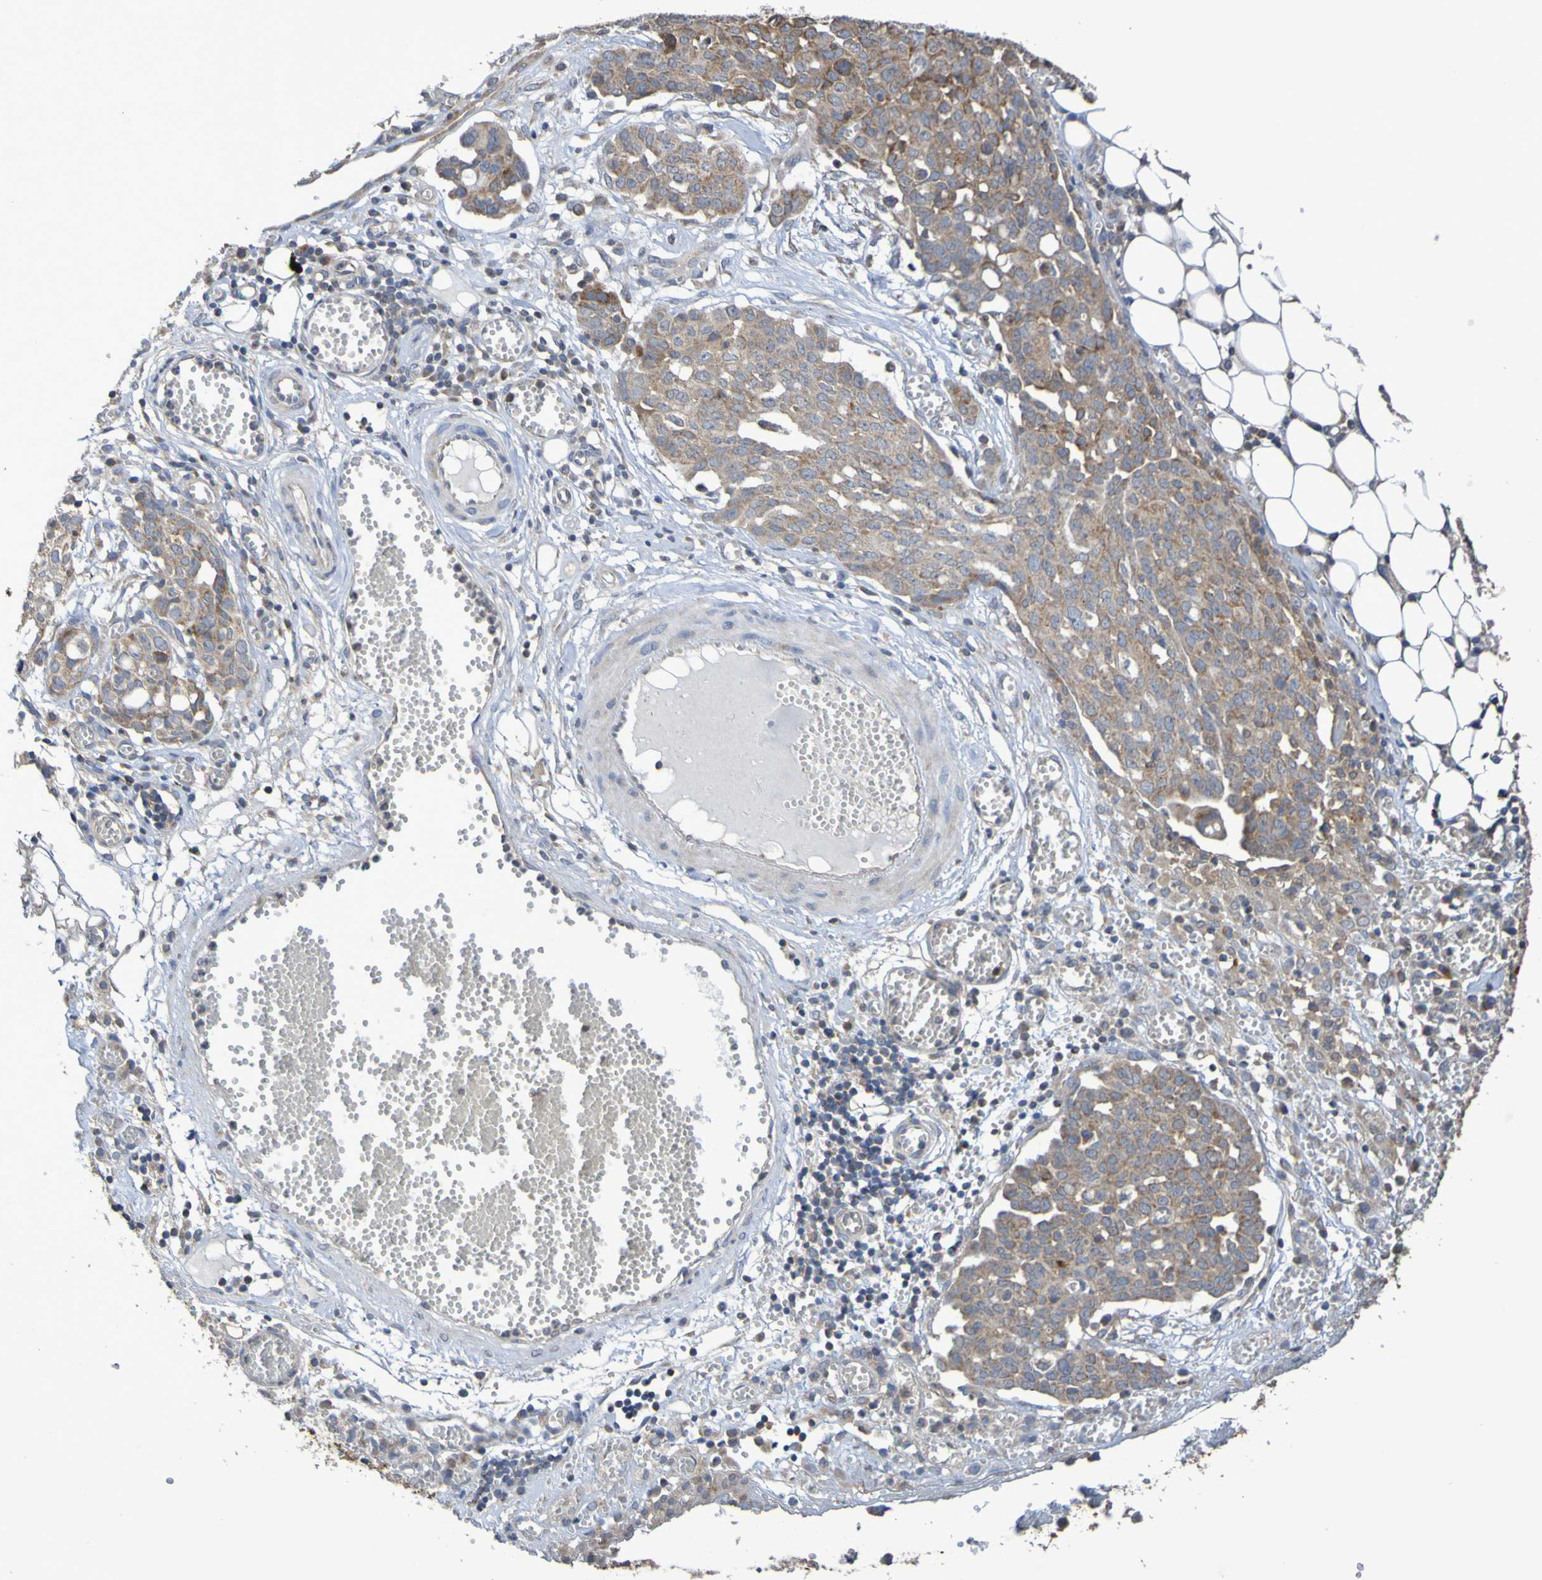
{"staining": {"intensity": "moderate", "quantity": "25%-75%", "location": "cytoplasmic/membranous"}, "tissue": "ovarian cancer", "cell_type": "Tumor cells", "image_type": "cancer", "snomed": [{"axis": "morphology", "description": "Cystadenocarcinoma, serous, NOS"}, {"axis": "topography", "description": "Soft tissue"}, {"axis": "topography", "description": "Ovary"}], "caption": "Ovarian cancer was stained to show a protein in brown. There is medium levels of moderate cytoplasmic/membranous staining in about 25%-75% of tumor cells.", "gene": "C3orf18", "patient": {"sex": "female", "age": 57}}